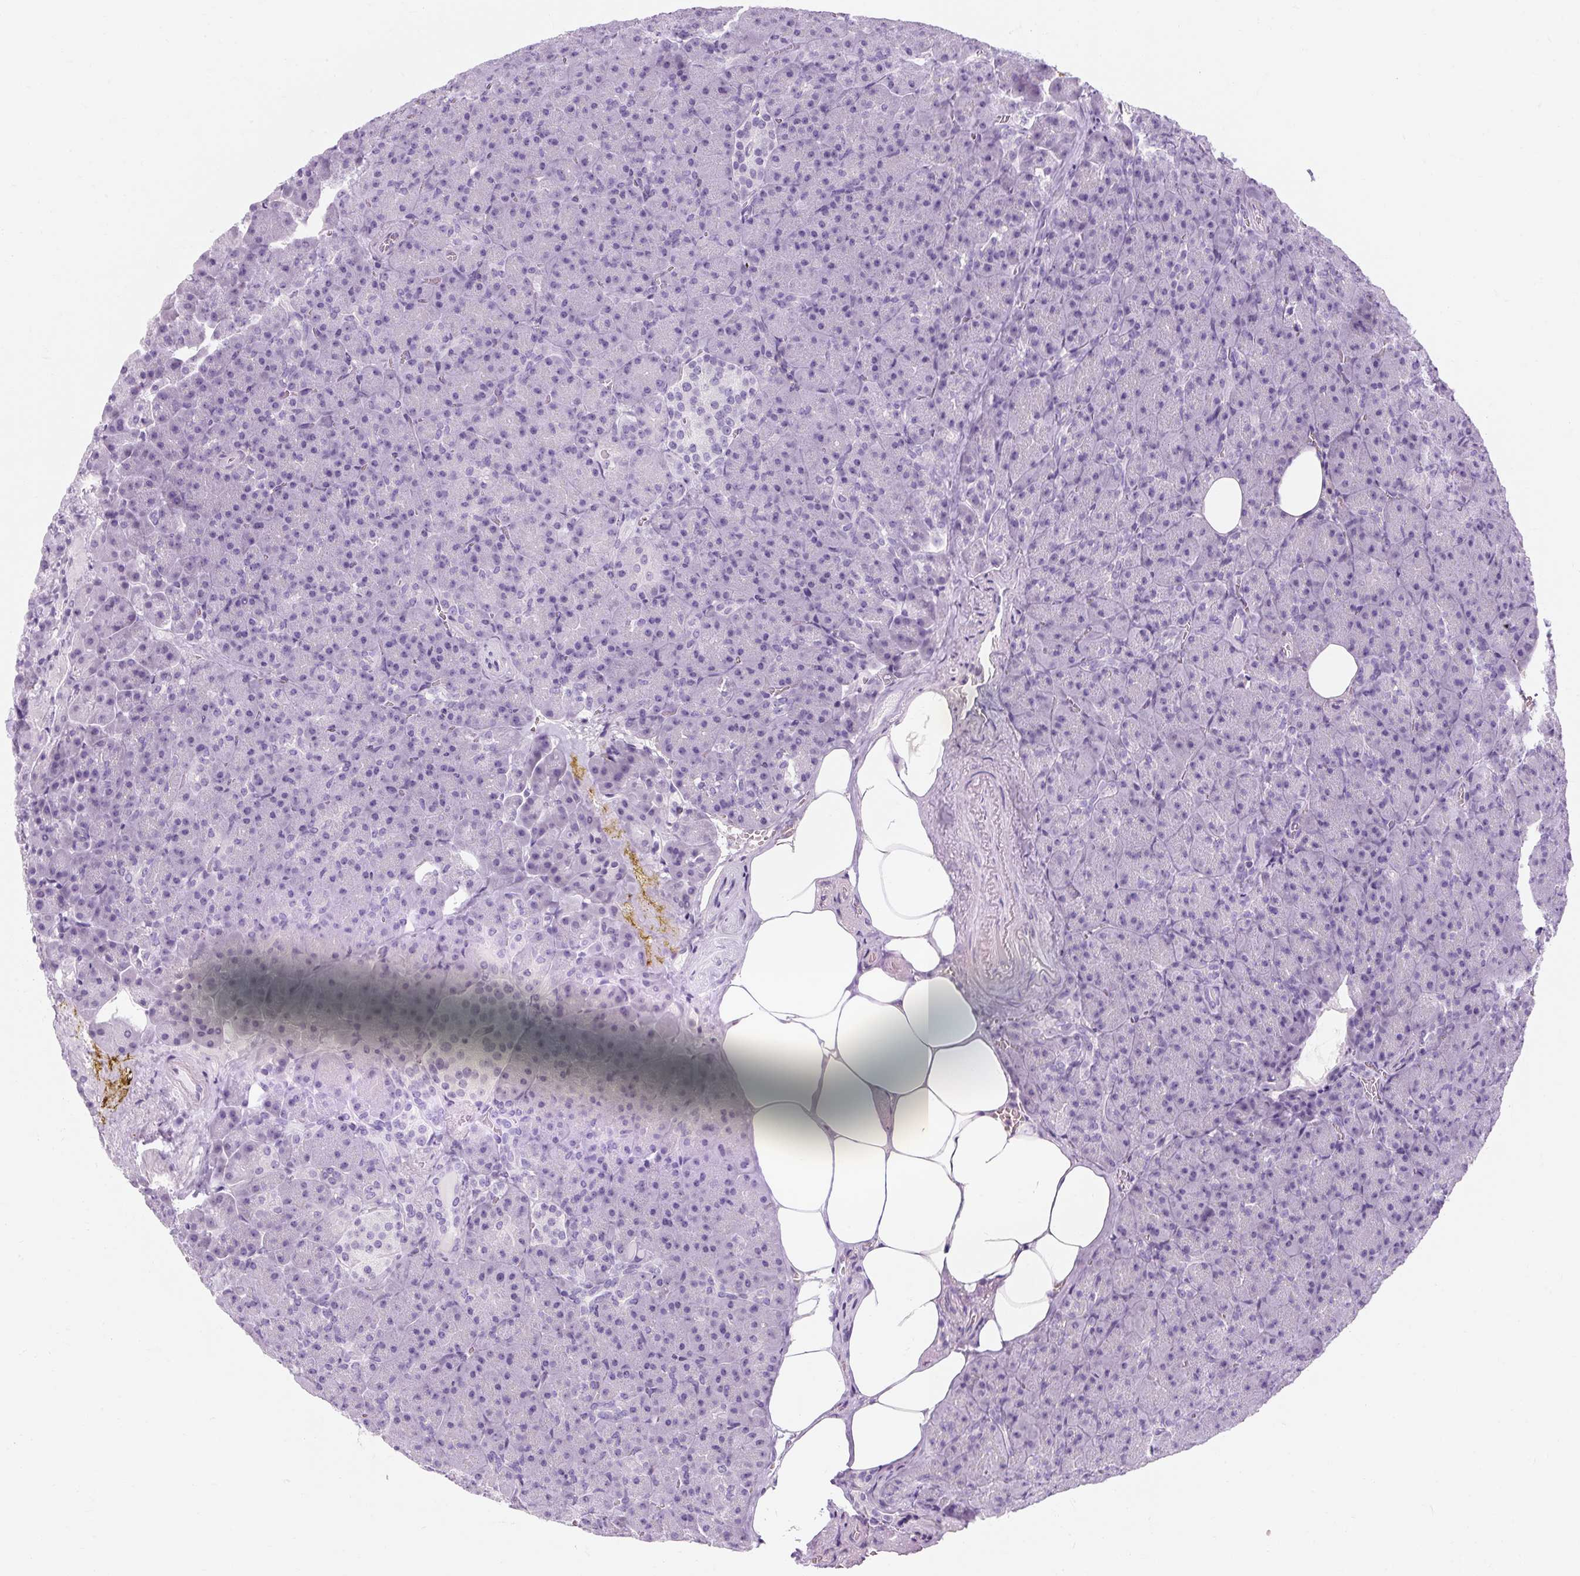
{"staining": {"intensity": "negative", "quantity": "none", "location": "none"}, "tissue": "pancreas", "cell_type": "Exocrine glandular cells", "image_type": "normal", "snomed": [{"axis": "morphology", "description": "Normal tissue, NOS"}, {"axis": "topography", "description": "Pancreas"}], "caption": "Micrograph shows no significant protein staining in exocrine glandular cells of benign pancreas.", "gene": "TIGD2", "patient": {"sex": "female", "age": 74}}